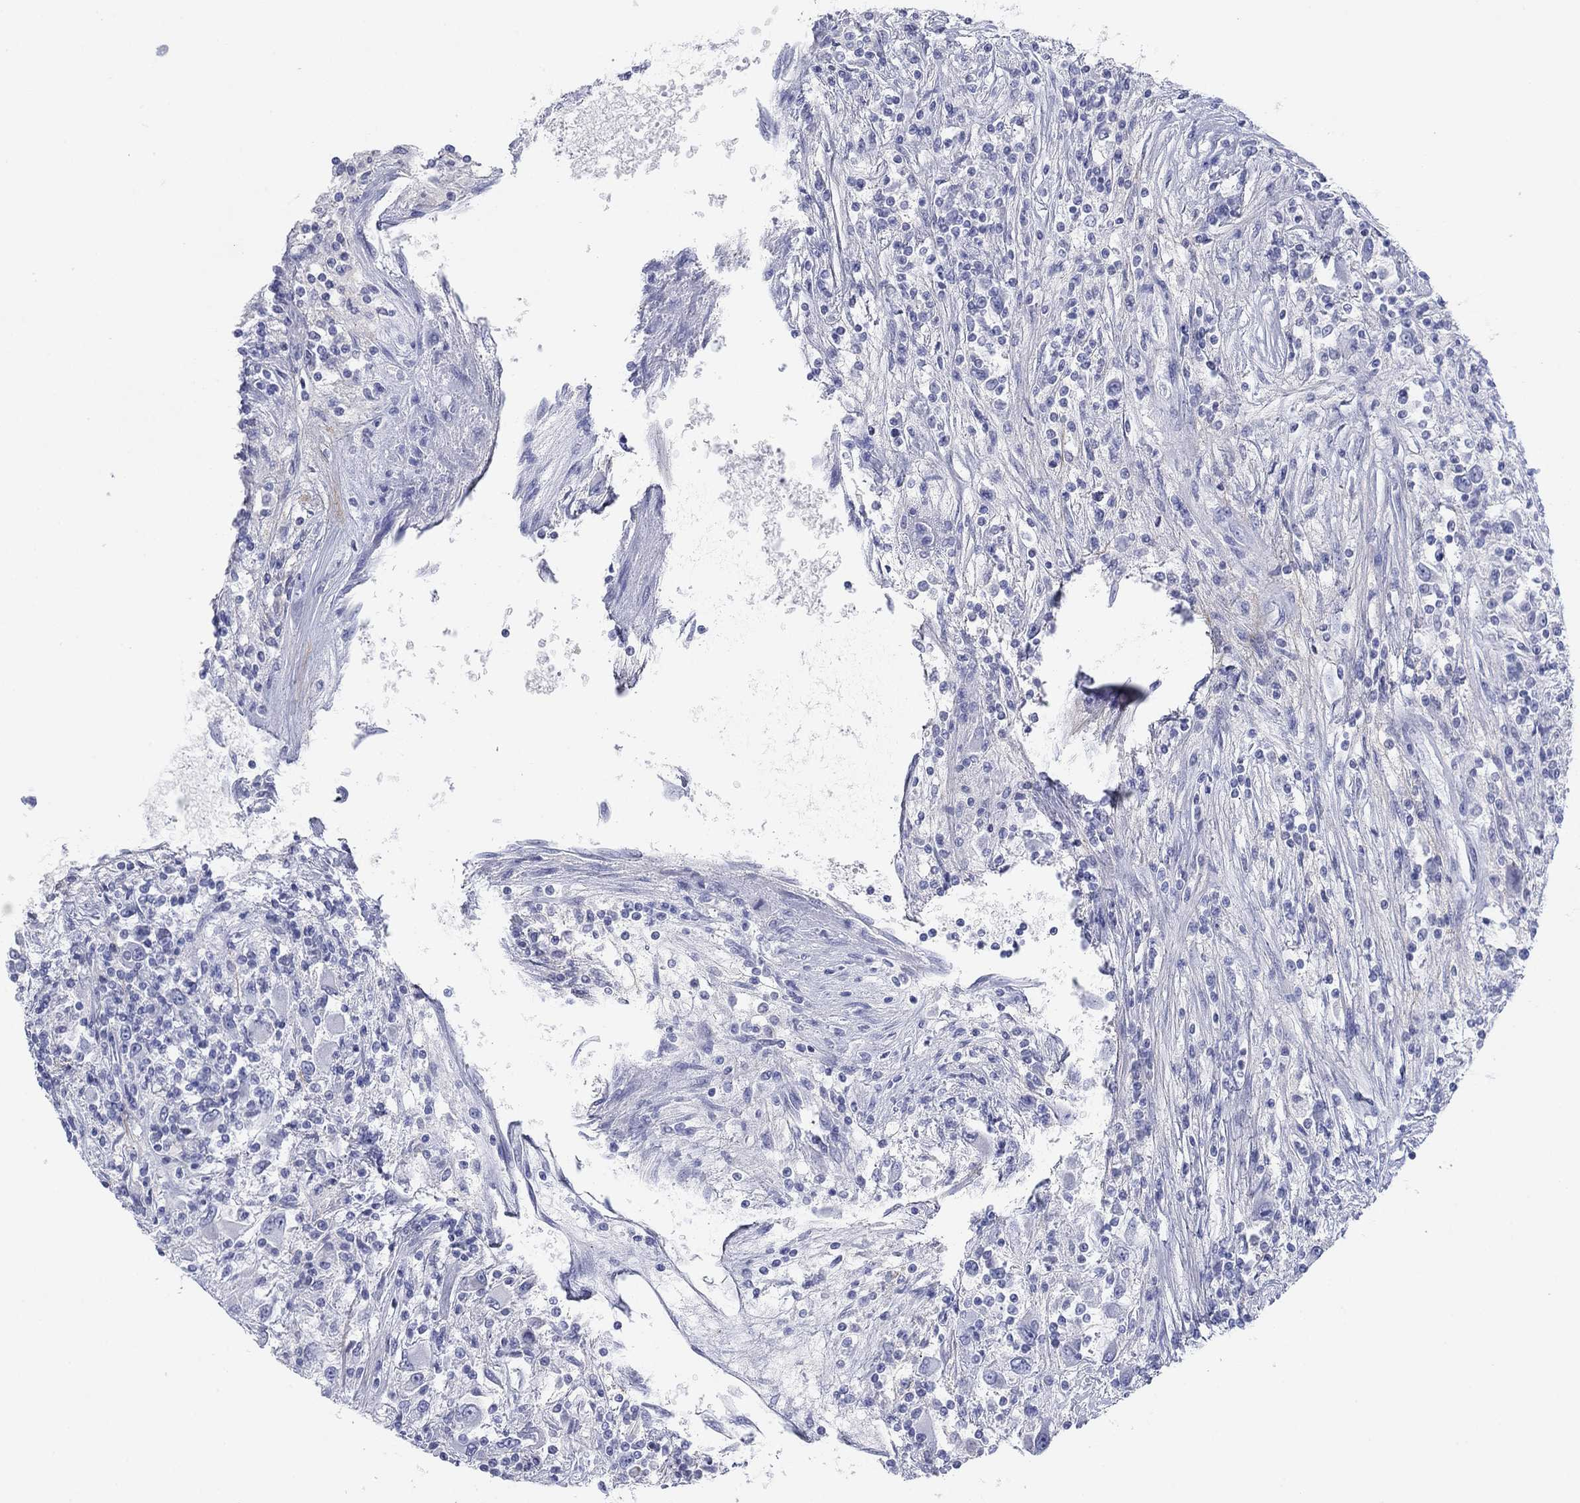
{"staining": {"intensity": "negative", "quantity": "none", "location": "none"}, "tissue": "renal cancer", "cell_type": "Tumor cells", "image_type": "cancer", "snomed": [{"axis": "morphology", "description": "Adenocarcinoma, NOS"}, {"axis": "topography", "description": "Kidney"}], "caption": "There is no significant positivity in tumor cells of adenocarcinoma (renal).", "gene": "PDYN", "patient": {"sex": "female", "age": 67}}